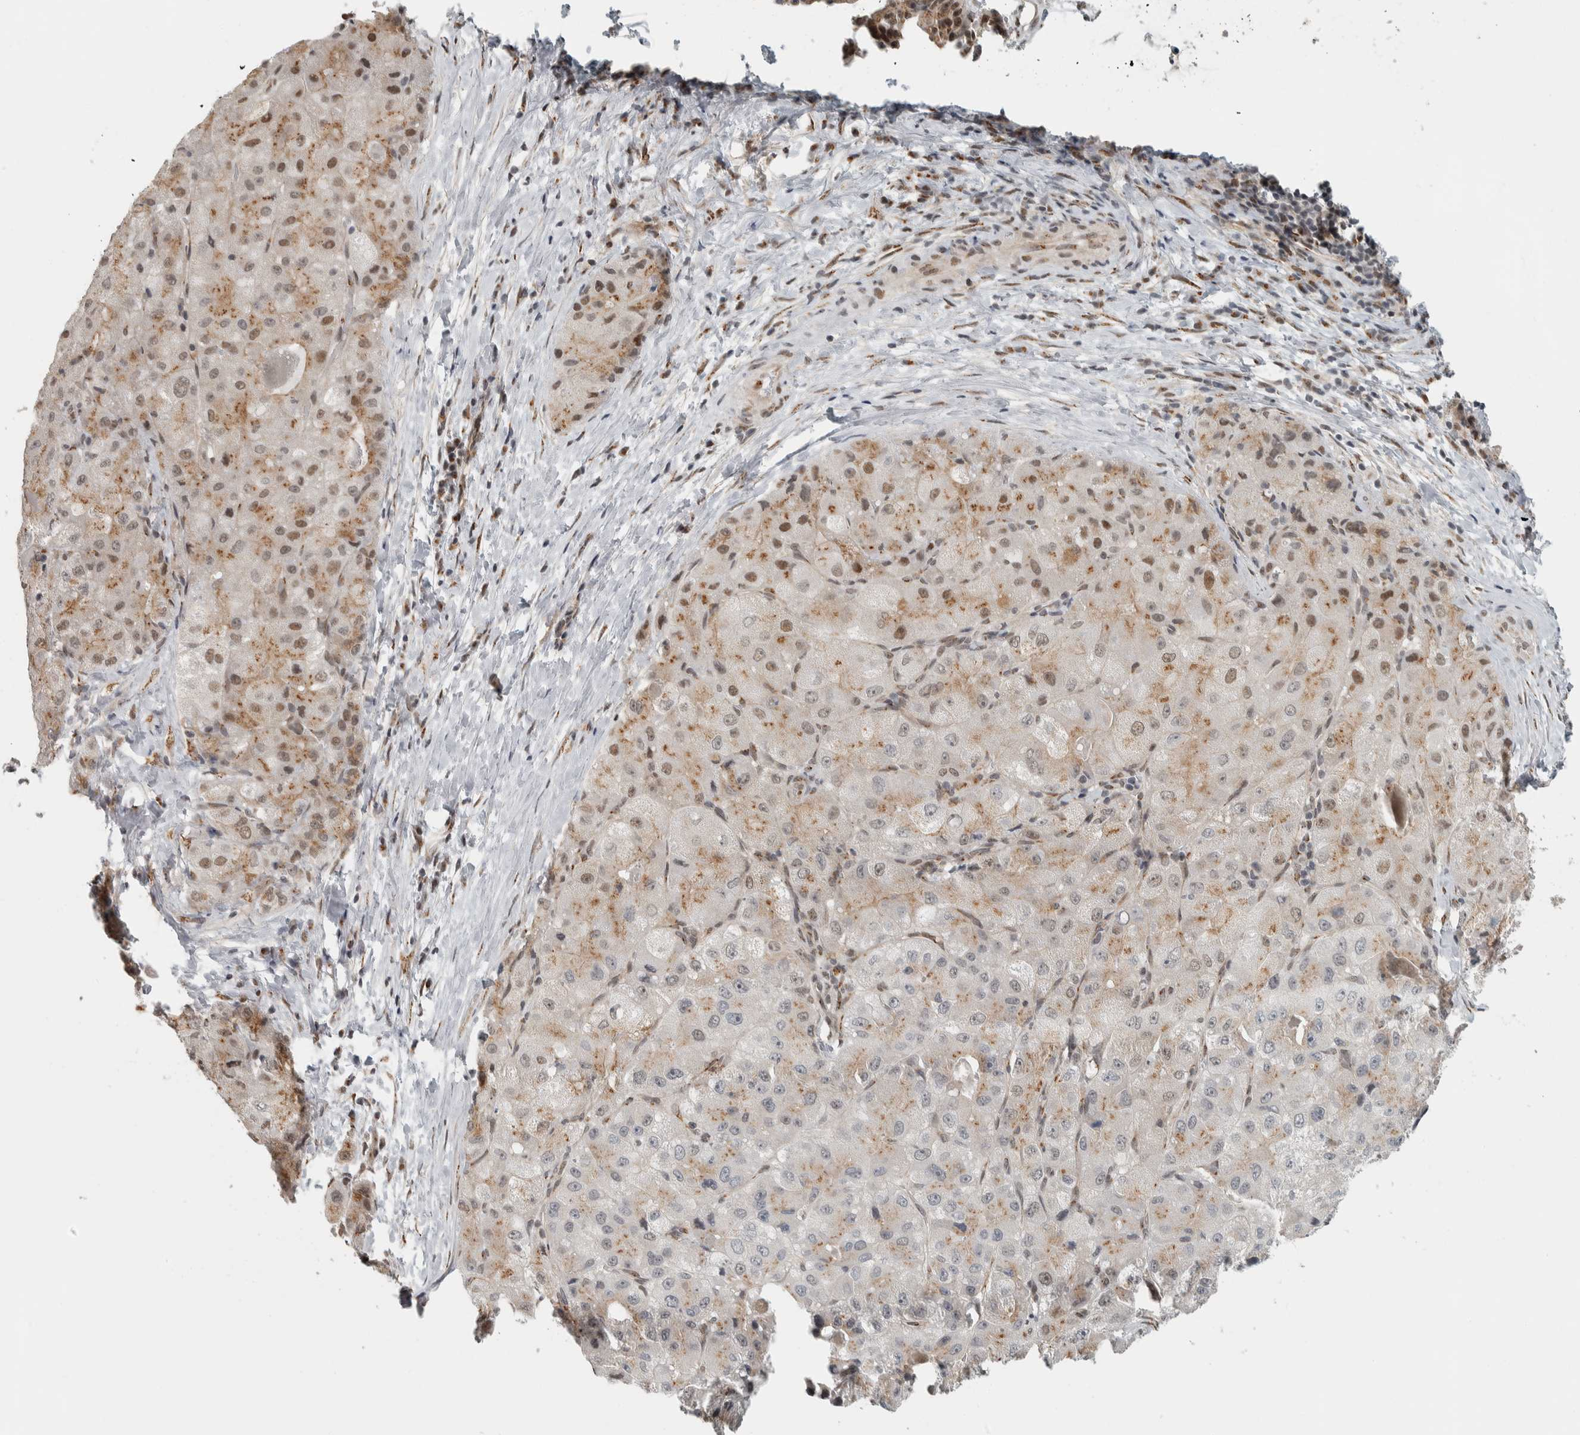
{"staining": {"intensity": "moderate", "quantity": "25%-75%", "location": "cytoplasmic/membranous,nuclear"}, "tissue": "liver cancer", "cell_type": "Tumor cells", "image_type": "cancer", "snomed": [{"axis": "morphology", "description": "Carcinoma, Hepatocellular, NOS"}, {"axis": "topography", "description": "Liver"}], "caption": "Immunohistochemical staining of hepatocellular carcinoma (liver) demonstrates moderate cytoplasmic/membranous and nuclear protein positivity in approximately 25%-75% of tumor cells.", "gene": "ZMYND8", "patient": {"sex": "male", "age": 80}}